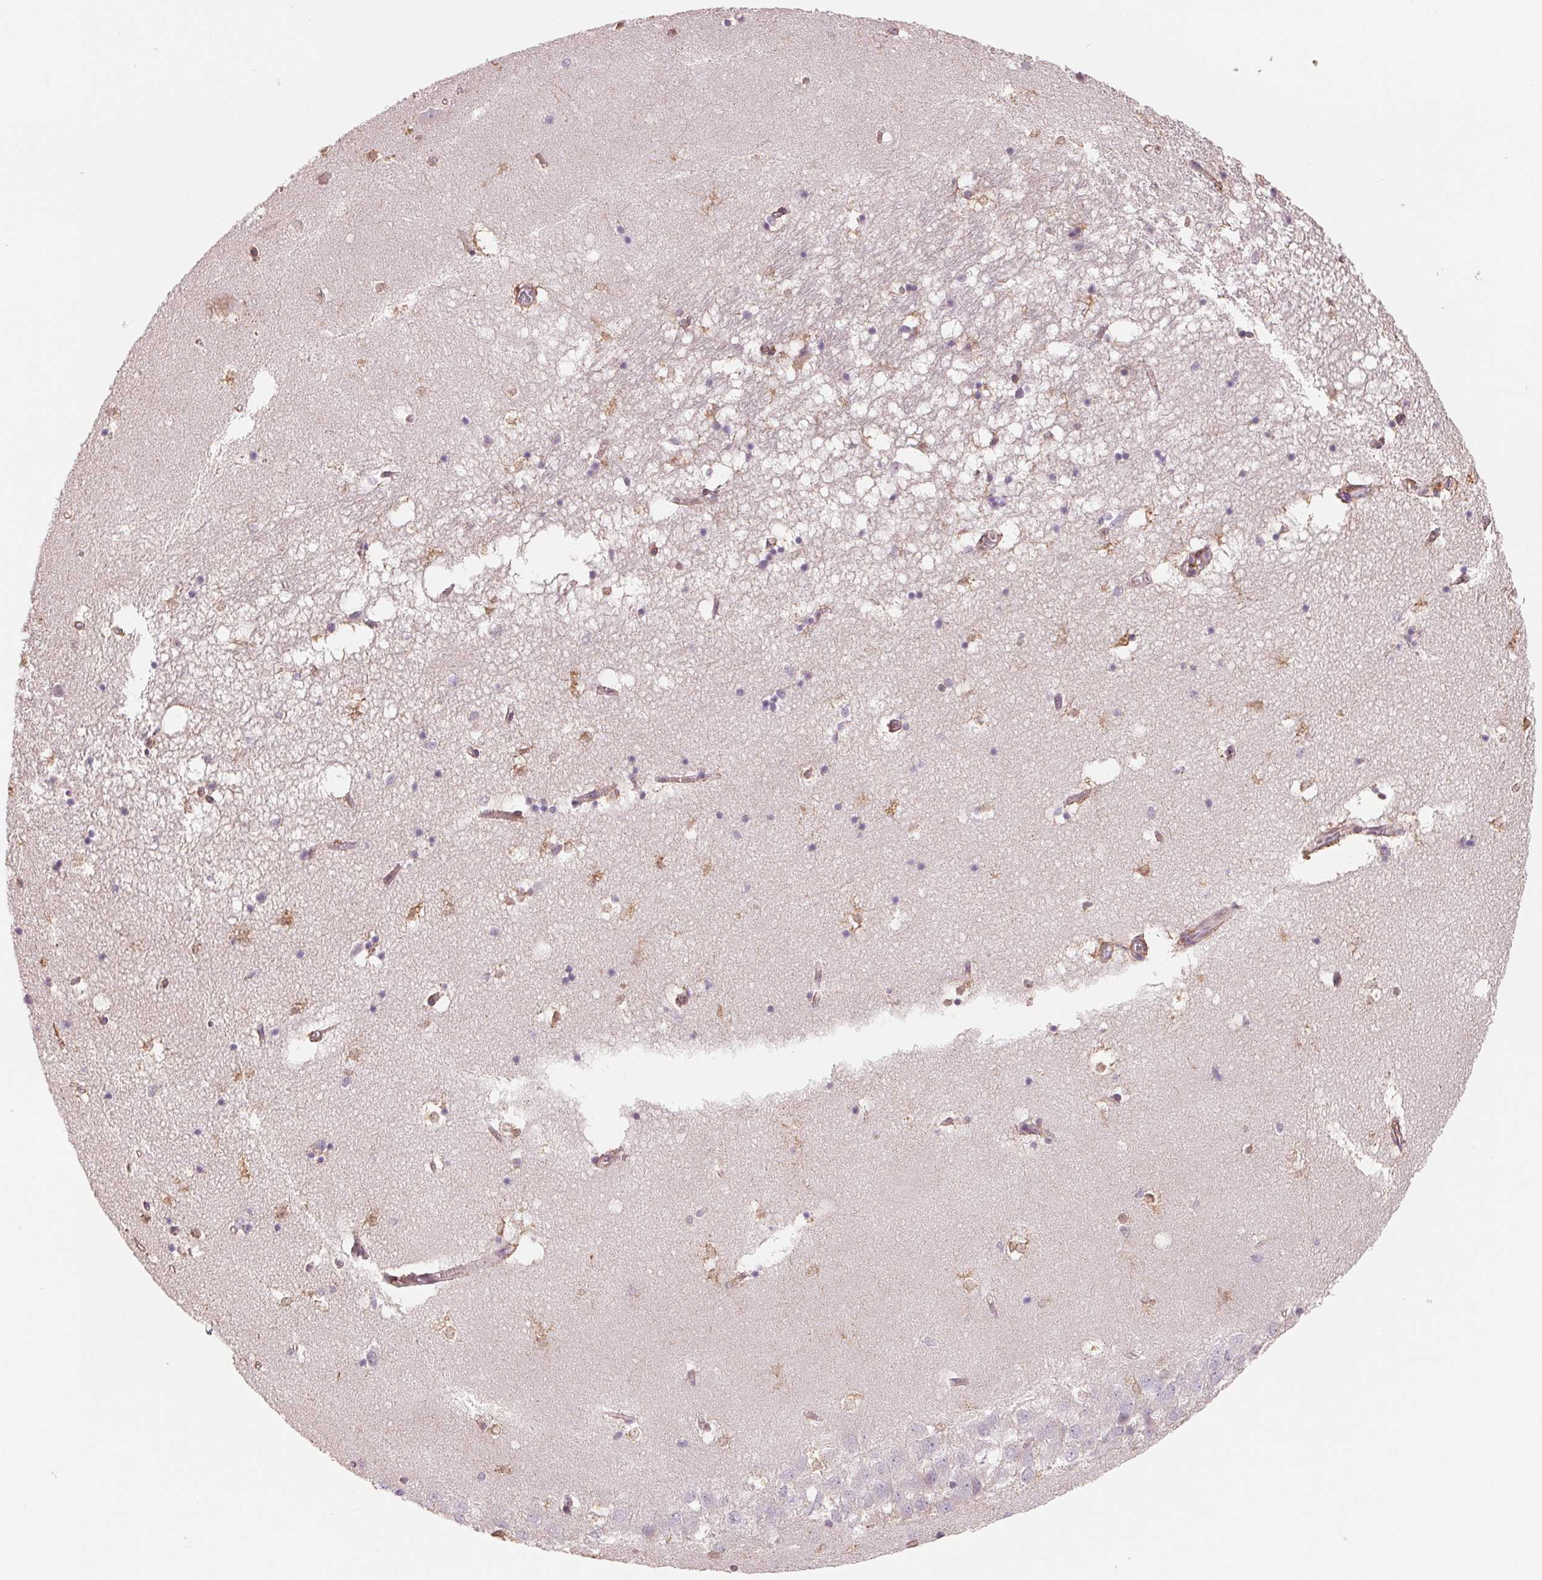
{"staining": {"intensity": "weak", "quantity": "25%-75%", "location": "cytoplasmic/membranous"}, "tissue": "hippocampus", "cell_type": "Glial cells", "image_type": "normal", "snomed": [{"axis": "morphology", "description": "Normal tissue, NOS"}, {"axis": "topography", "description": "Hippocampus"}], "caption": "Human hippocampus stained for a protein (brown) demonstrates weak cytoplasmic/membranous positive positivity in approximately 25%-75% of glial cells.", "gene": "FKBP10", "patient": {"sex": "male", "age": 58}}